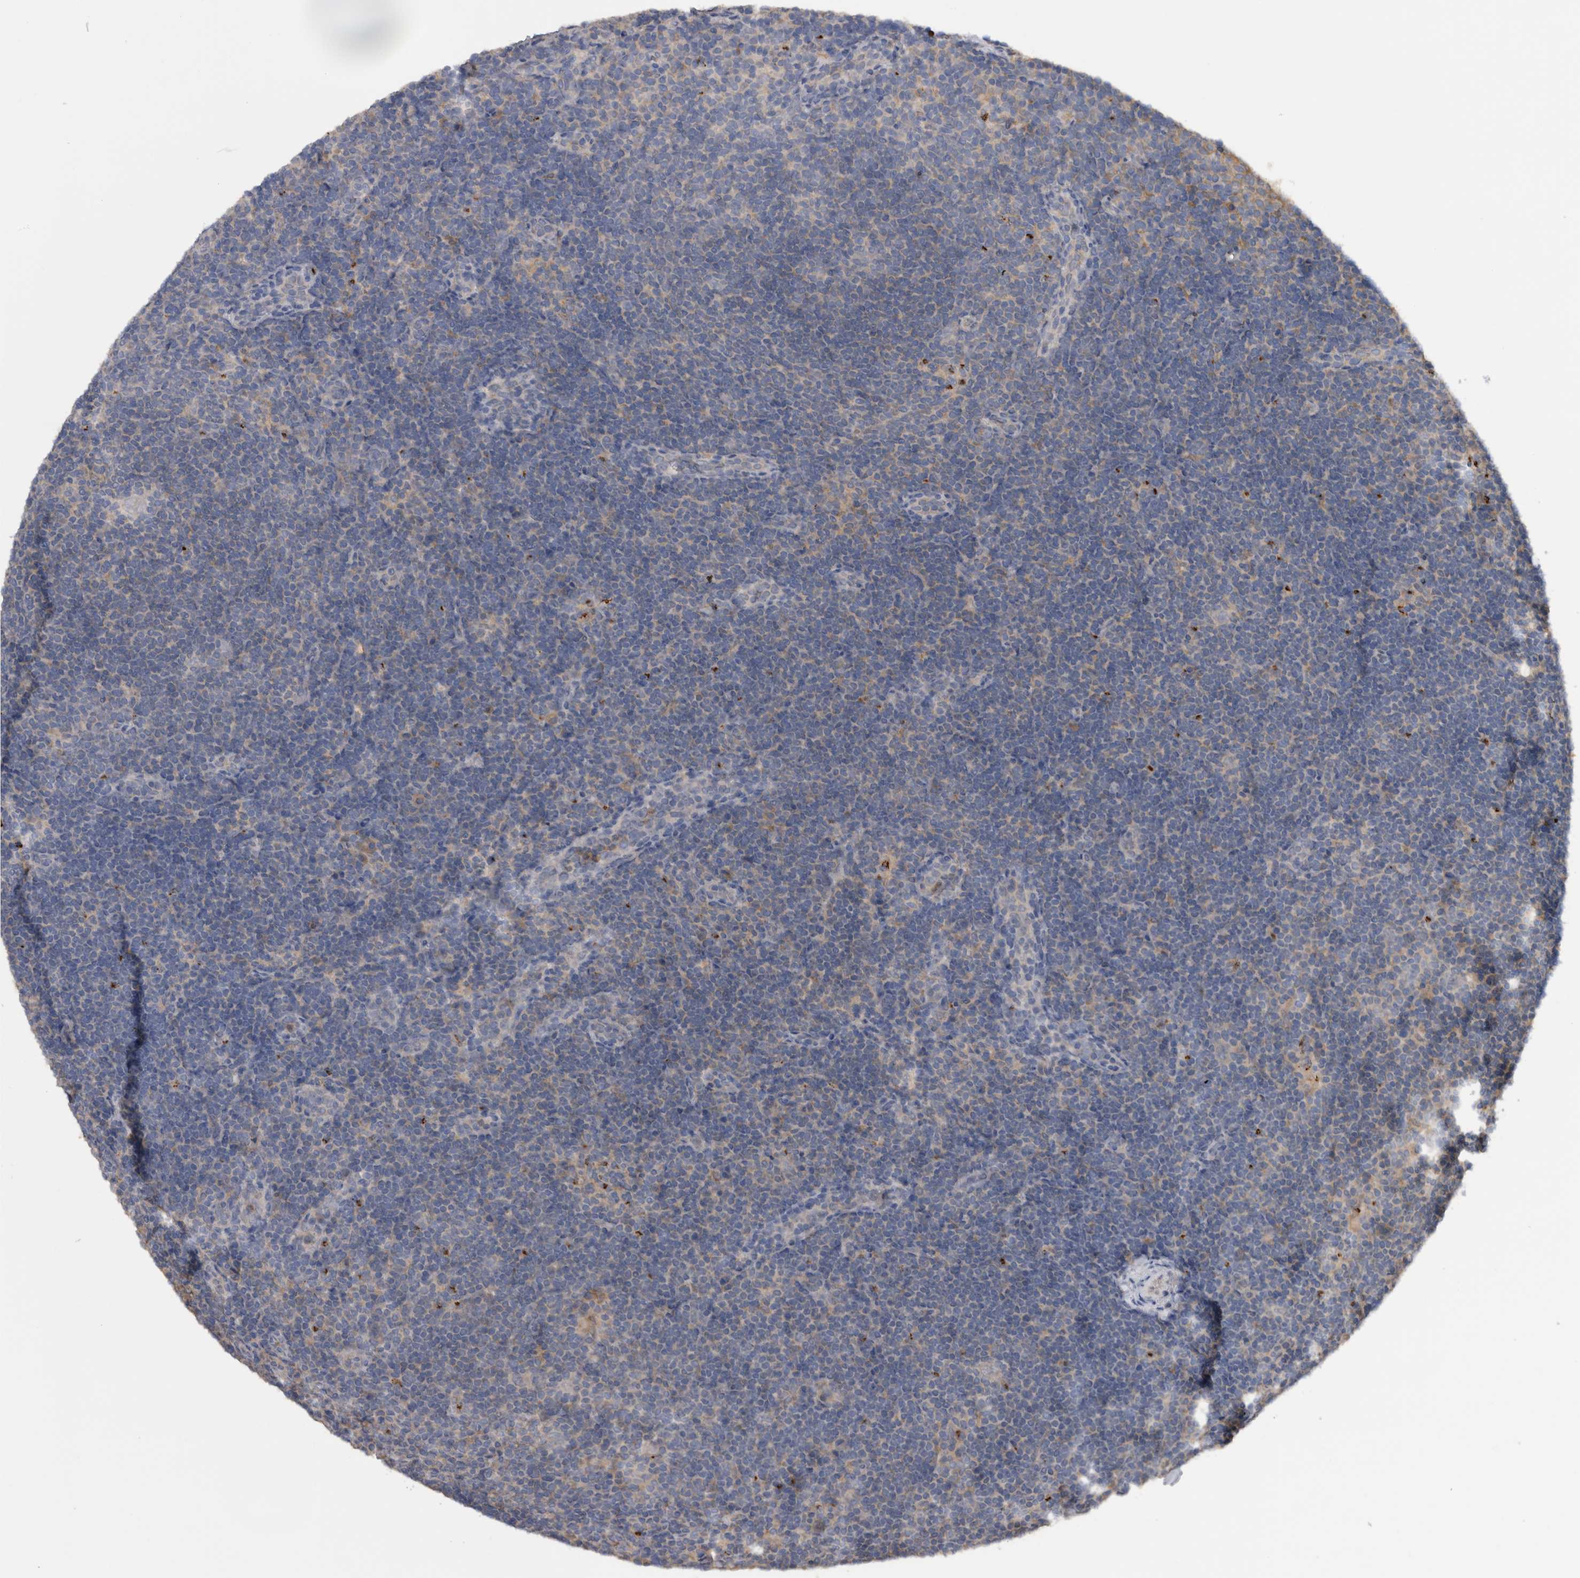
{"staining": {"intensity": "negative", "quantity": "none", "location": "none"}, "tissue": "lymphoma", "cell_type": "Tumor cells", "image_type": "cancer", "snomed": [{"axis": "morphology", "description": "Hodgkin's disease, NOS"}, {"axis": "topography", "description": "Lymph node"}], "caption": "Immunohistochemistry image of human Hodgkin's disease stained for a protein (brown), which shows no positivity in tumor cells.", "gene": "TMED7", "patient": {"sex": "female", "age": 57}}